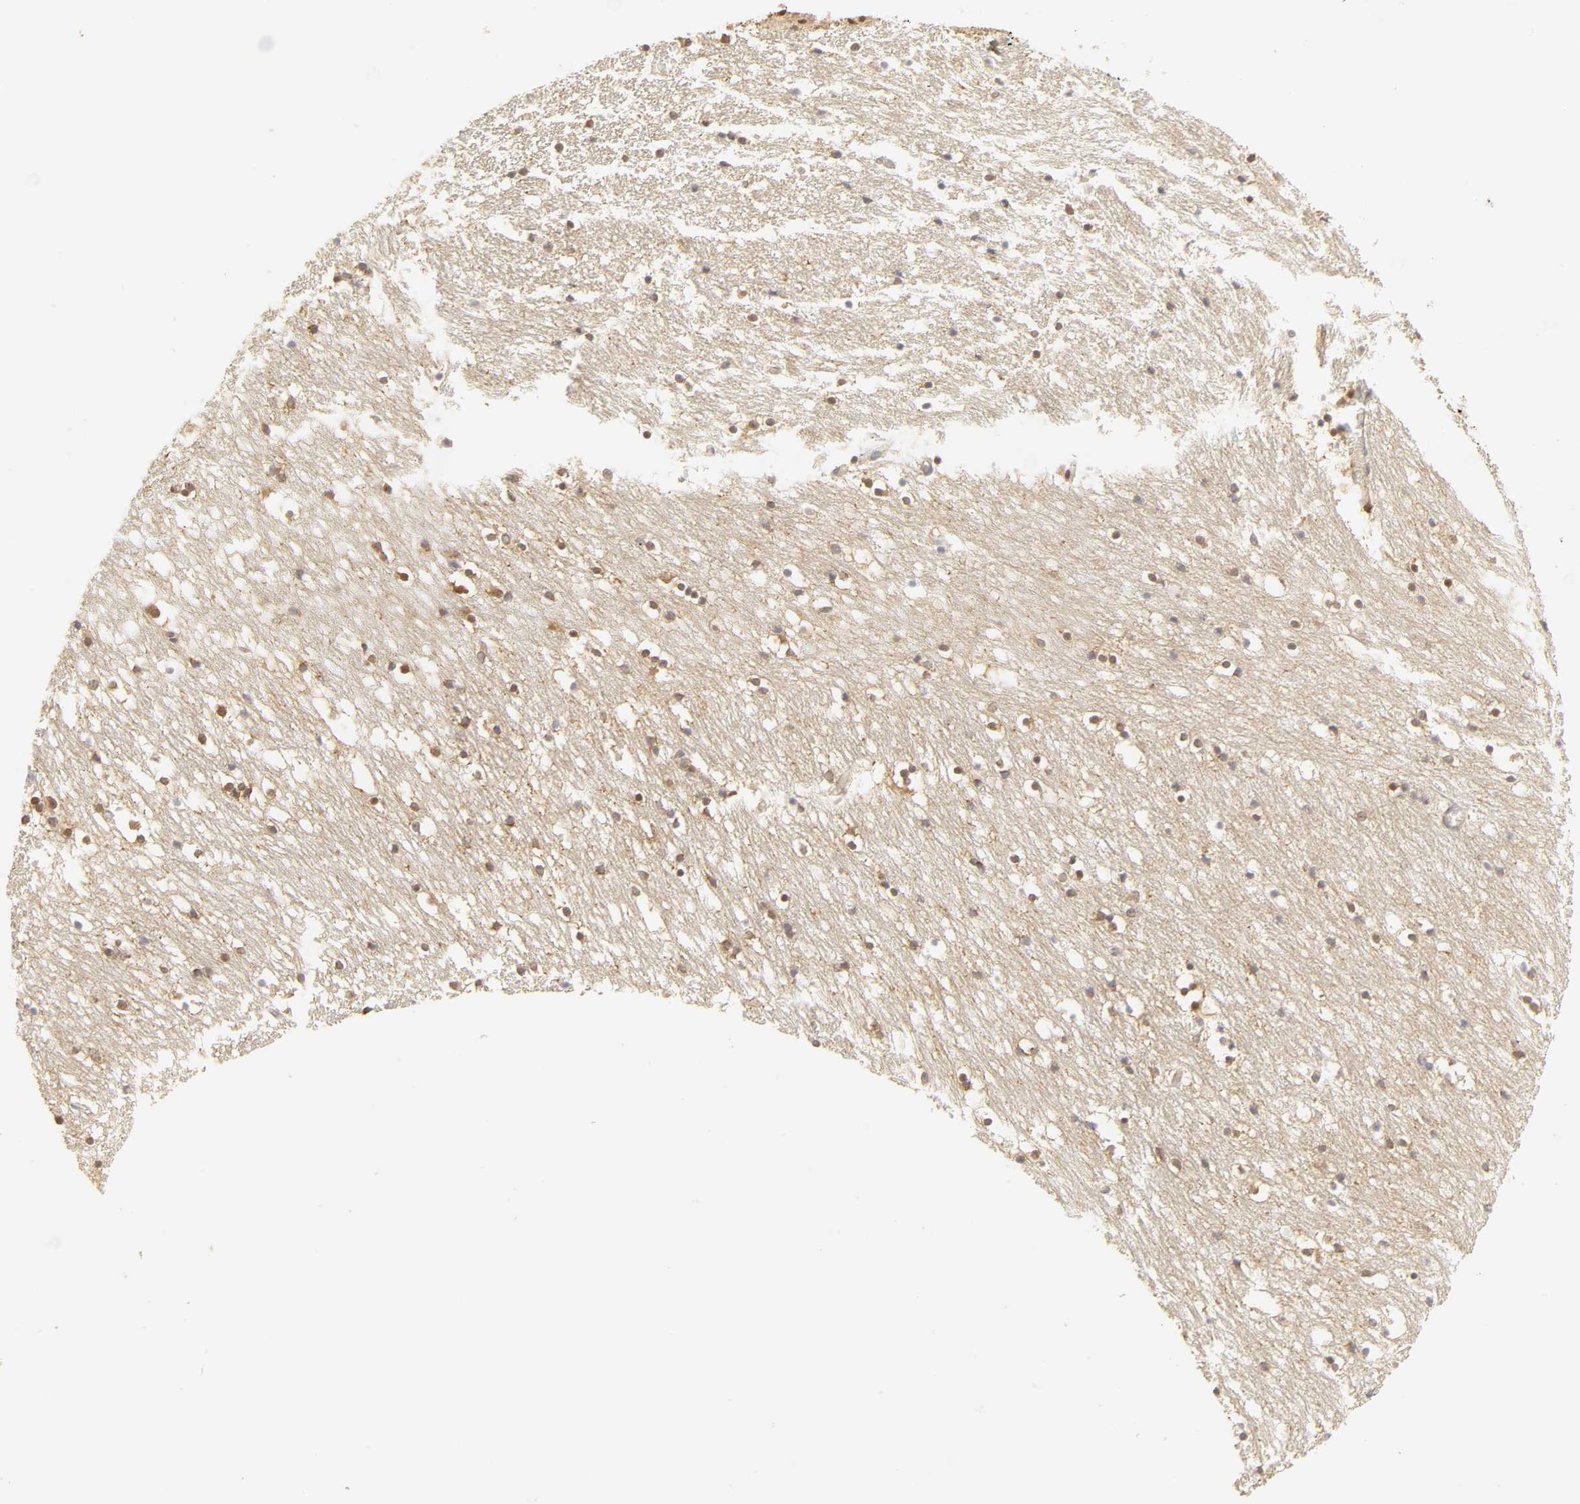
{"staining": {"intensity": "strong", "quantity": "25%-75%", "location": "nuclear"}, "tissue": "caudate", "cell_type": "Glial cells", "image_type": "normal", "snomed": [{"axis": "morphology", "description": "Normal tissue, NOS"}, {"axis": "topography", "description": "Lateral ventricle wall"}], "caption": "Immunohistochemistry micrograph of benign caudate: caudate stained using IHC shows high levels of strong protein expression localized specifically in the nuclear of glial cells, appearing as a nuclear brown color.", "gene": "KIF2A", "patient": {"sex": "male", "age": 45}}